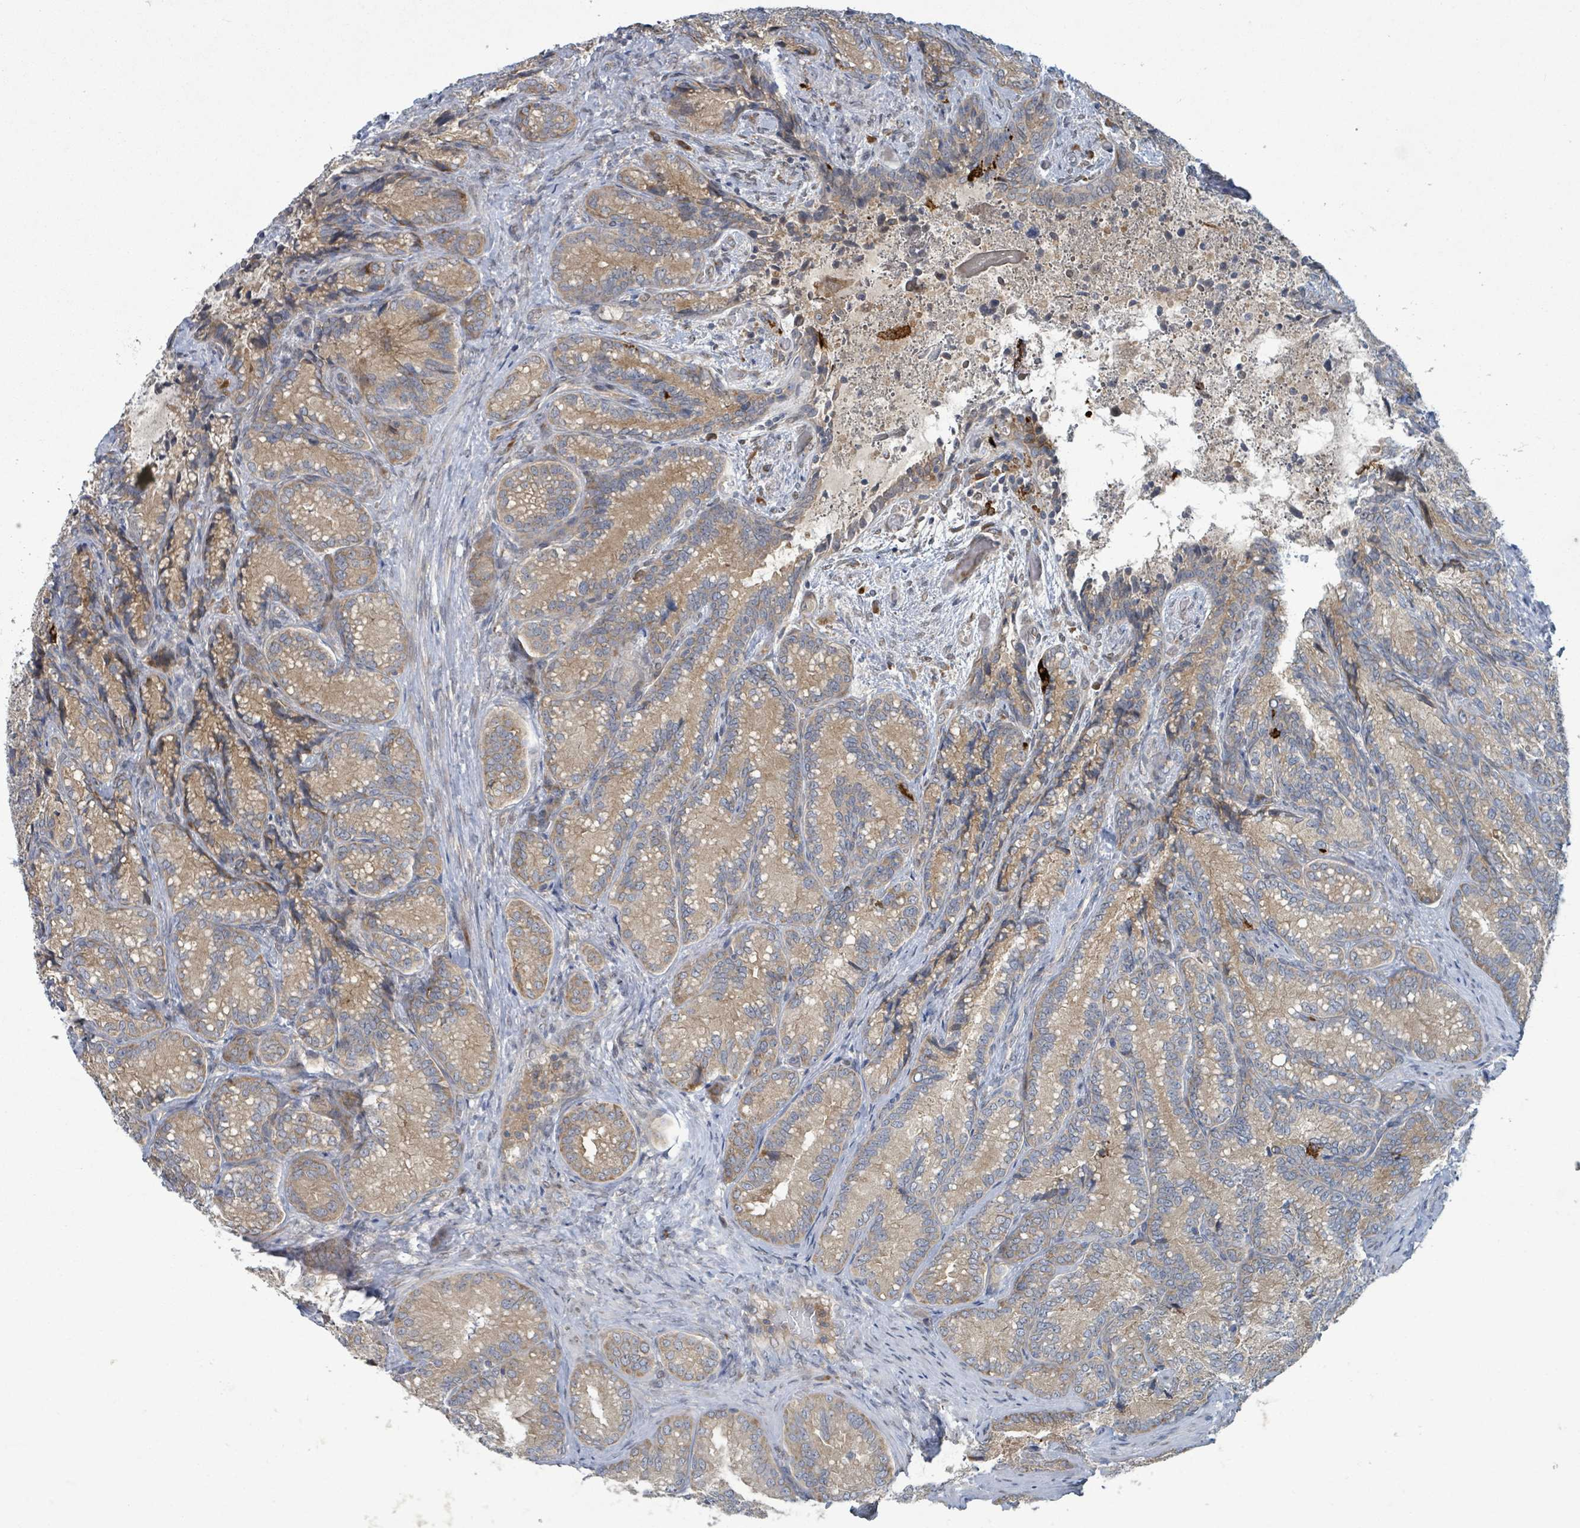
{"staining": {"intensity": "moderate", "quantity": ">75%", "location": "cytoplasmic/membranous"}, "tissue": "seminal vesicle", "cell_type": "Glandular cells", "image_type": "normal", "snomed": [{"axis": "morphology", "description": "Normal tissue, NOS"}, {"axis": "topography", "description": "Seminal veicle"}], "caption": "Seminal vesicle stained for a protein (brown) shows moderate cytoplasmic/membranous positive positivity in approximately >75% of glandular cells.", "gene": "OR51E1", "patient": {"sex": "male", "age": 58}}